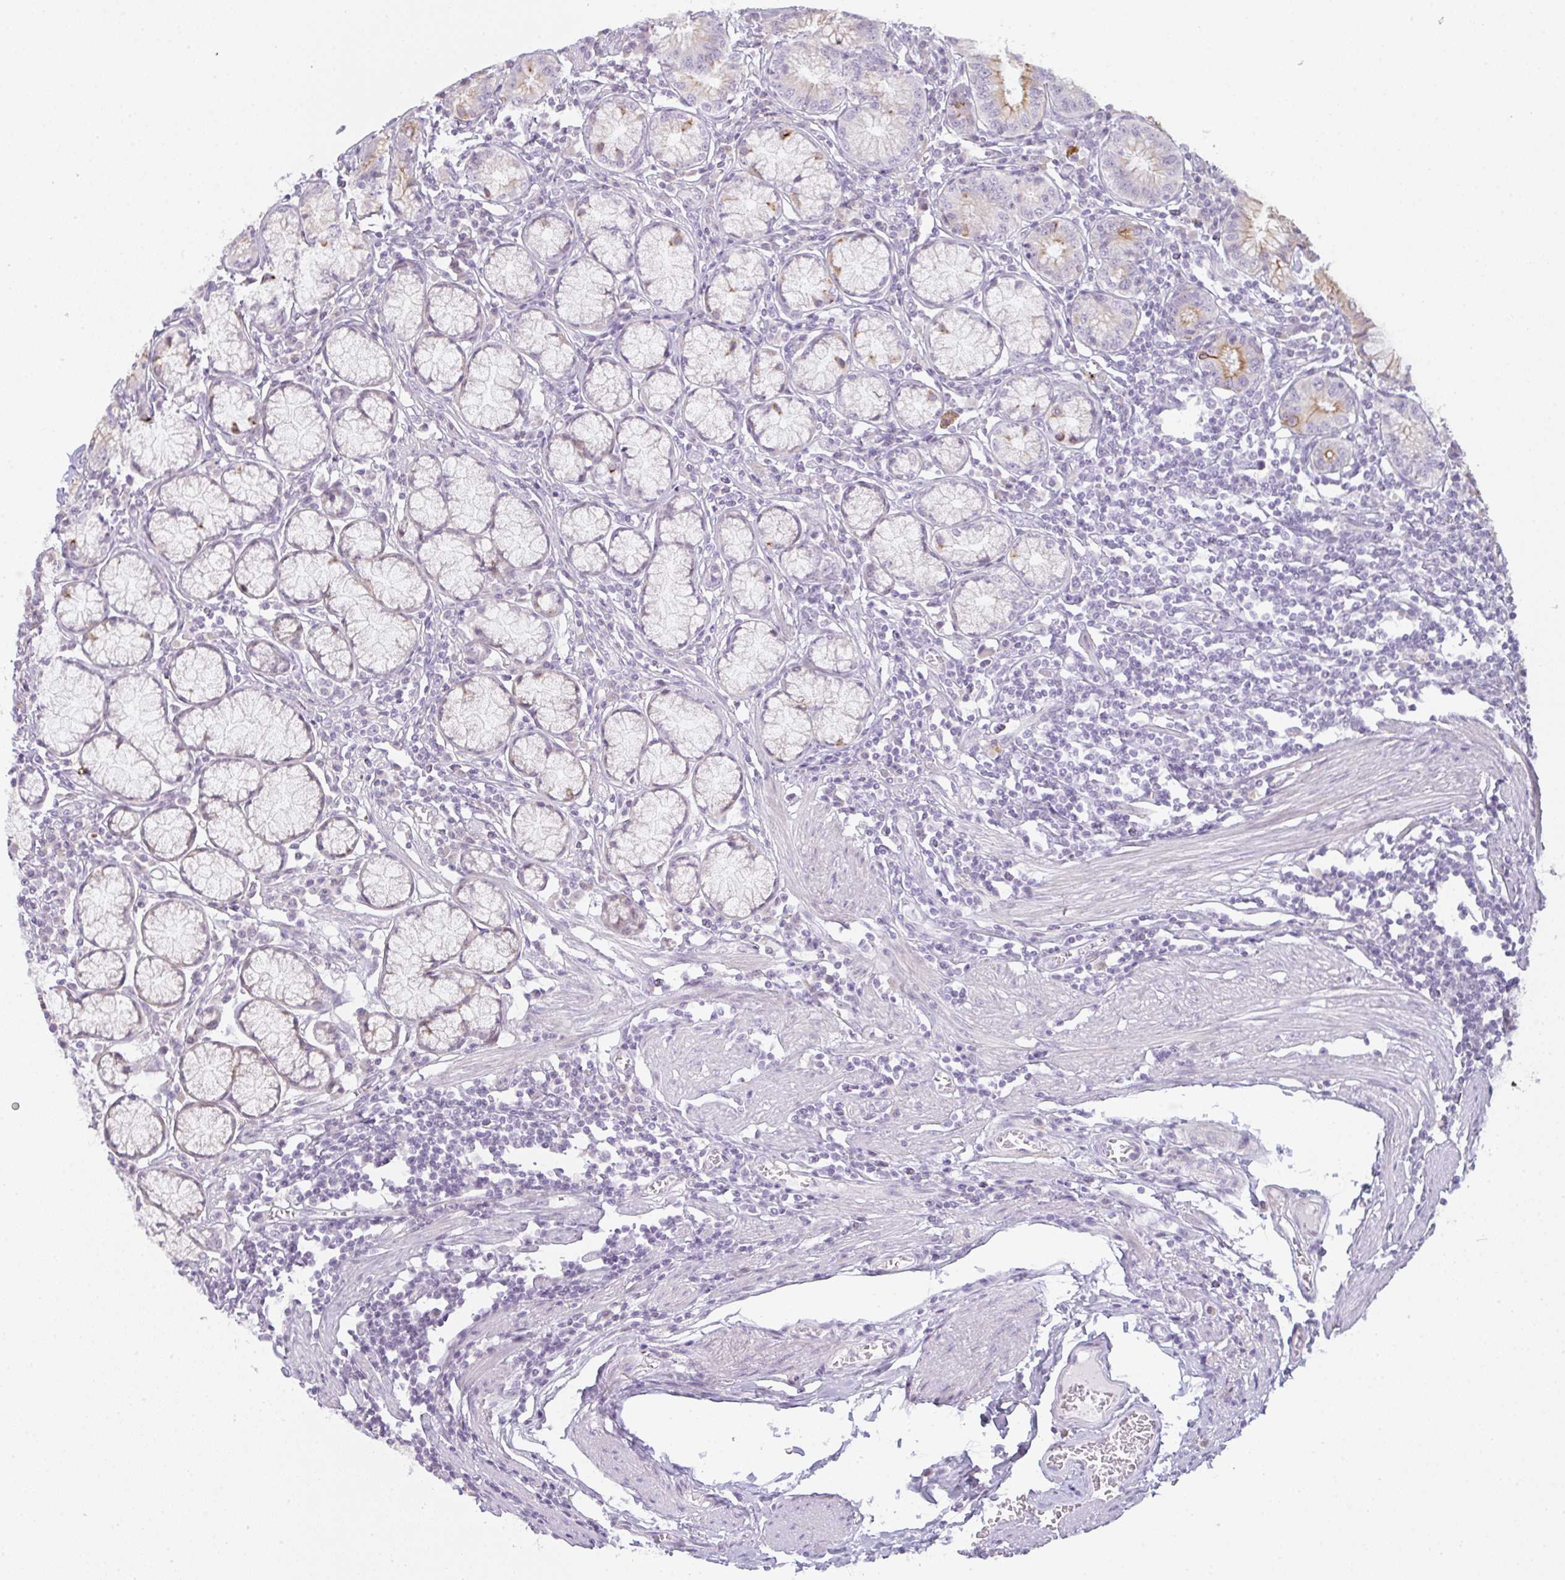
{"staining": {"intensity": "moderate", "quantity": "<25%", "location": "cytoplasmic/membranous"}, "tissue": "stomach", "cell_type": "Glandular cells", "image_type": "normal", "snomed": [{"axis": "morphology", "description": "Normal tissue, NOS"}, {"axis": "topography", "description": "Stomach"}], "caption": "A photomicrograph of human stomach stained for a protein demonstrates moderate cytoplasmic/membranous brown staining in glandular cells. The staining was performed using DAB, with brown indicating positive protein expression. Nuclei are stained blue with hematoxylin.", "gene": "SIRPB2", "patient": {"sex": "male", "age": 55}}